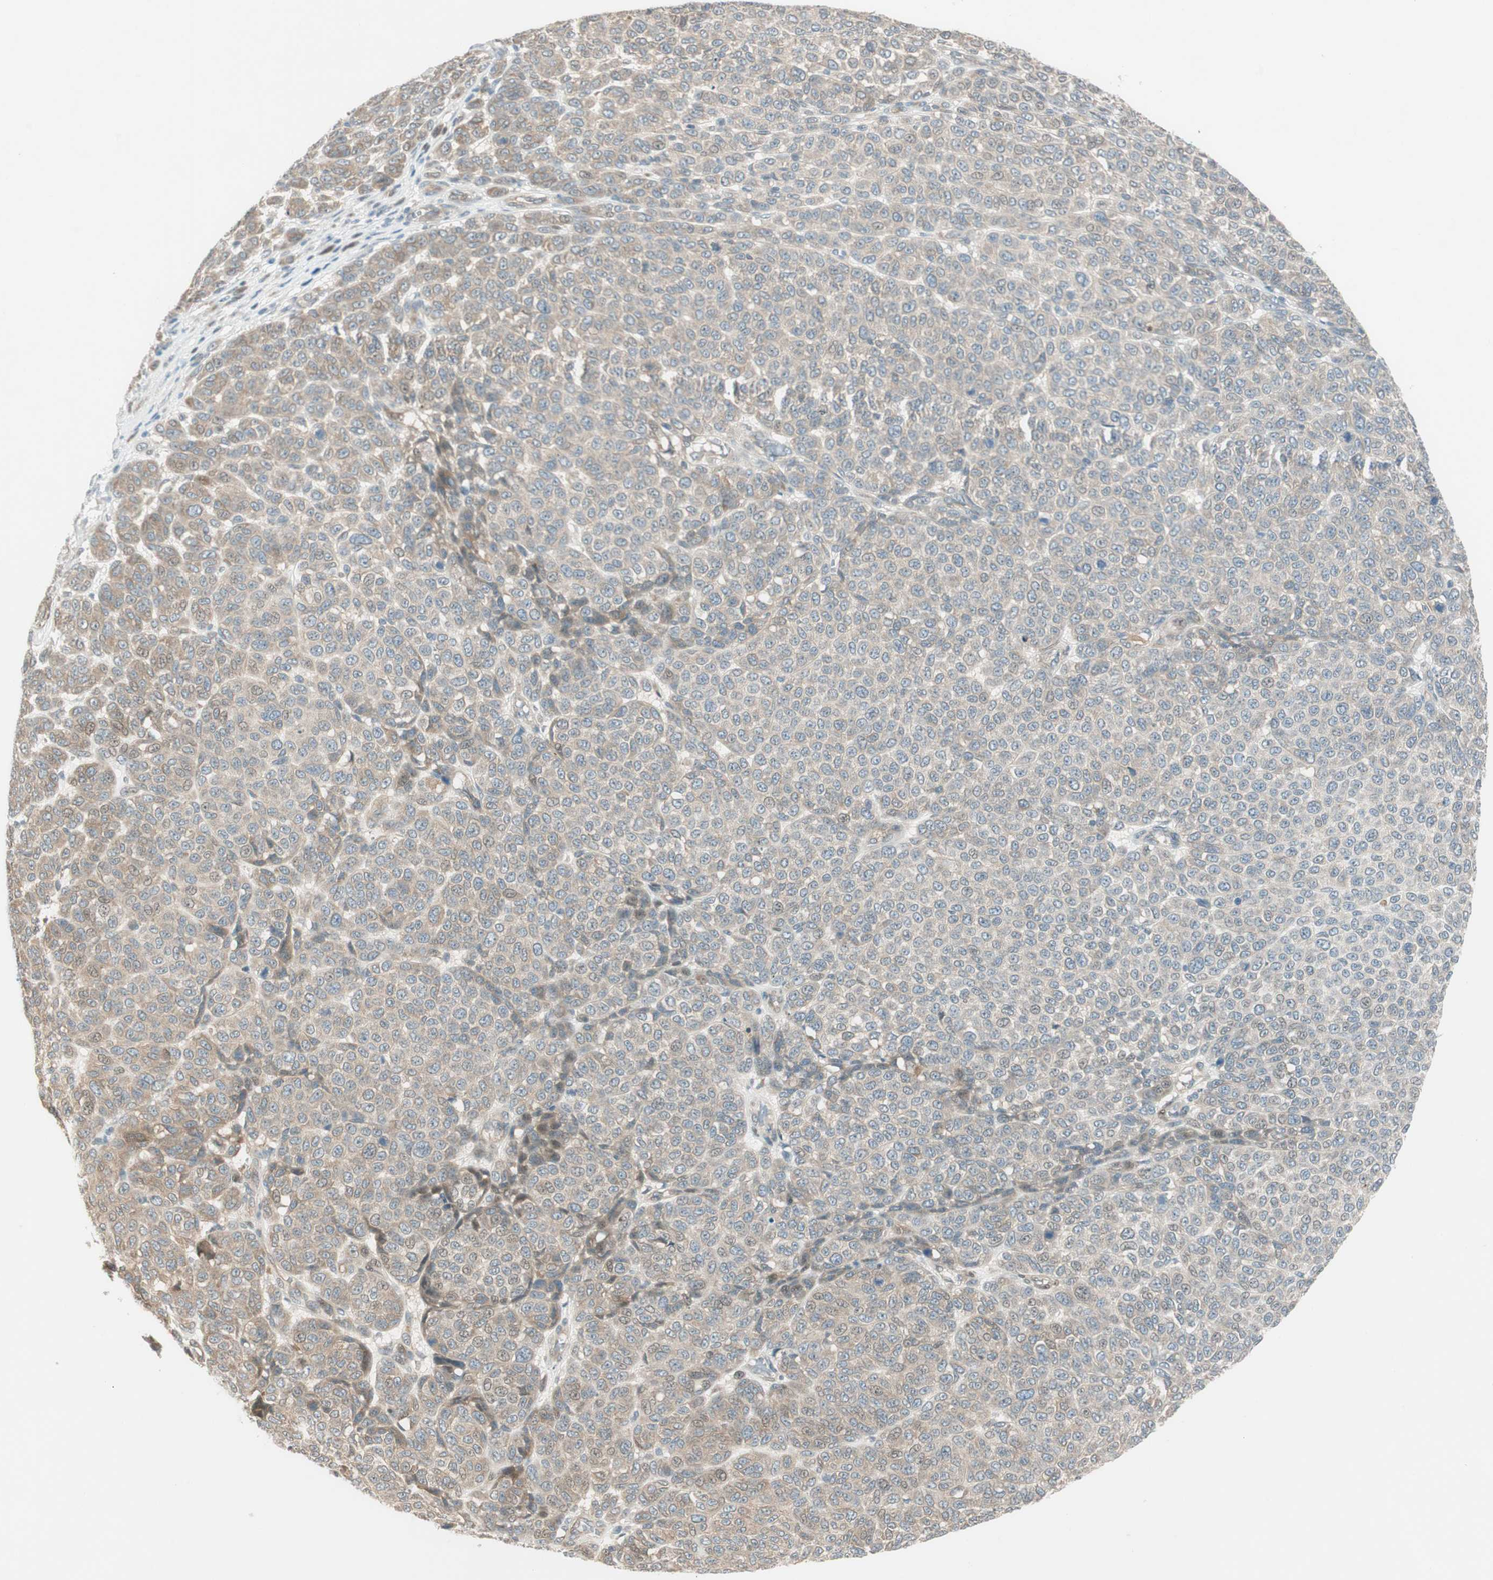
{"staining": {"intensity": "weak", "quantity": "25%-75%", "location": "cytoplasmic/membranous"}, "tissue": "melanoma", "cell_type": "Tumor cells", "image_type": "cancer", "snomed": [{"axis": "morphology", "description": "Malignant melanoma, NOS"}, {"axis": "topography", "description": "Skin"}], "caption": "An immunohistochemistry (IHC) image of neoplastic tissue is shown. Protein staining in brown highlights weak cytoplasmic/membranous positivity in melanoma within tumor cells. (DAB IHC, brown staining for protein, blue staining for nuclei).", "gene": "CGRRF1", "patient": {"sex": "male", "age": 59}}